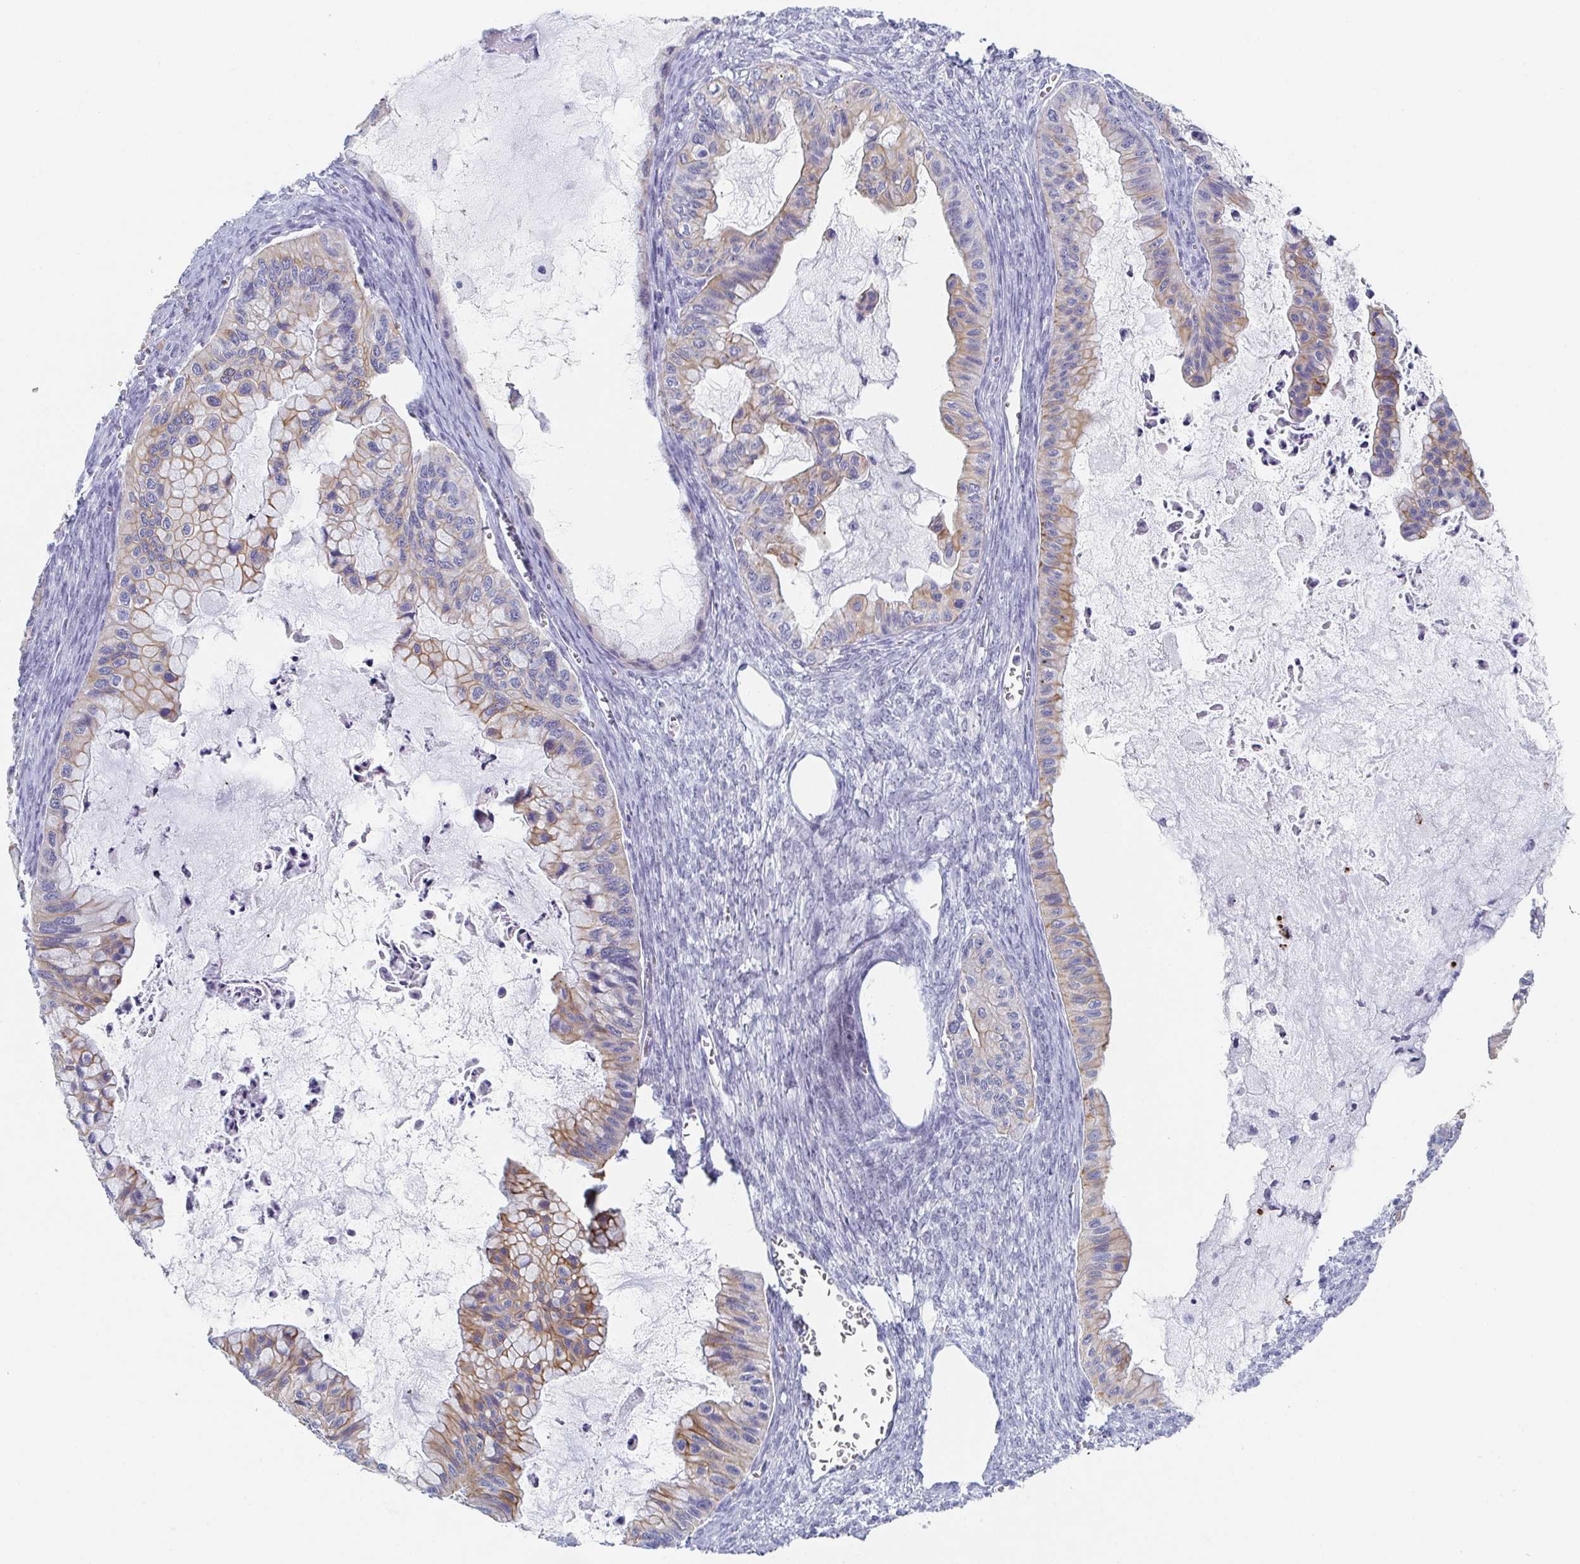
{"staining": {"intensity": "weak", "quantity": "25%-75%", "location": "cytoplasmic/membranous"}, "tissue": "ovarian cancer", "cell_type": "Tumor cells", "image_type": "cancer", "snomed": [{"axis": "morphology", "description": "Cystadenocarcinoma, mucinous, NOS"}, {"axis": "topography", "description": "Ovary"}], "caption": "A photomicrograph showing weak cytoplasmic/membranous expression in about 25%-75% of tumor cells in ovarian mucinous cystadenocarcinoma, as visualized by brown immunohistochemical staining.", "gene": "RHOV", "patient": {"sex": "female", "age": 72}}